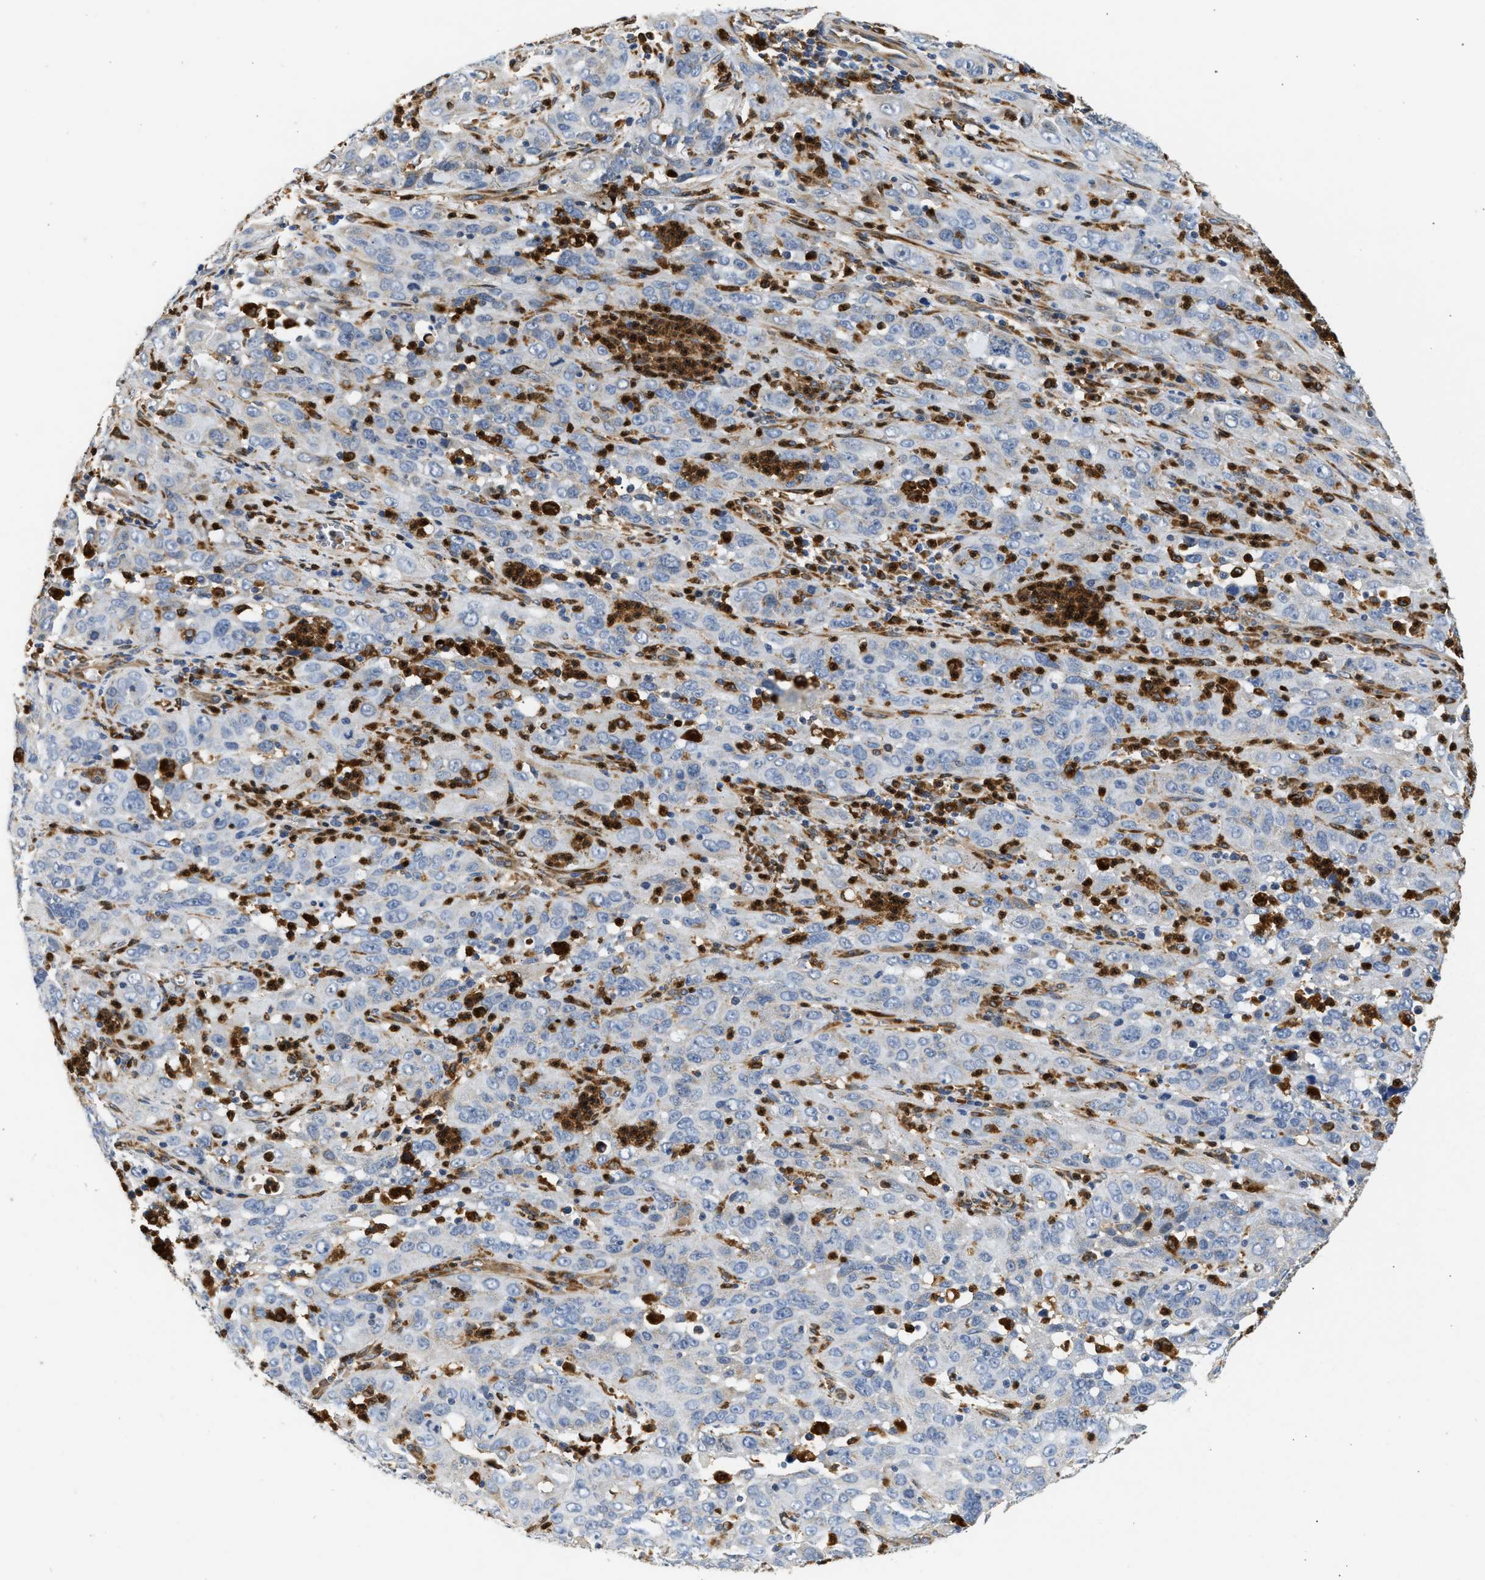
{"staining": {"intensity": "negative", "quantity": "none", "location": "none"}, "tissue": "cervical cancer", "cell_type": "Tumor cells", "image_type": "cancer", "snomed": [{"axis": "morphology", "description": "Squamous cell carcinoma, NOS"}, {"axis": "topography", "description": "Cervix"}], "caption": "A micrograph of squamous cell carcinoma (cervical) stained for a protein displays no brown staining in tumor cells.", "gene": "RAB31", "patient": {"sex": "female", "age": 32}}